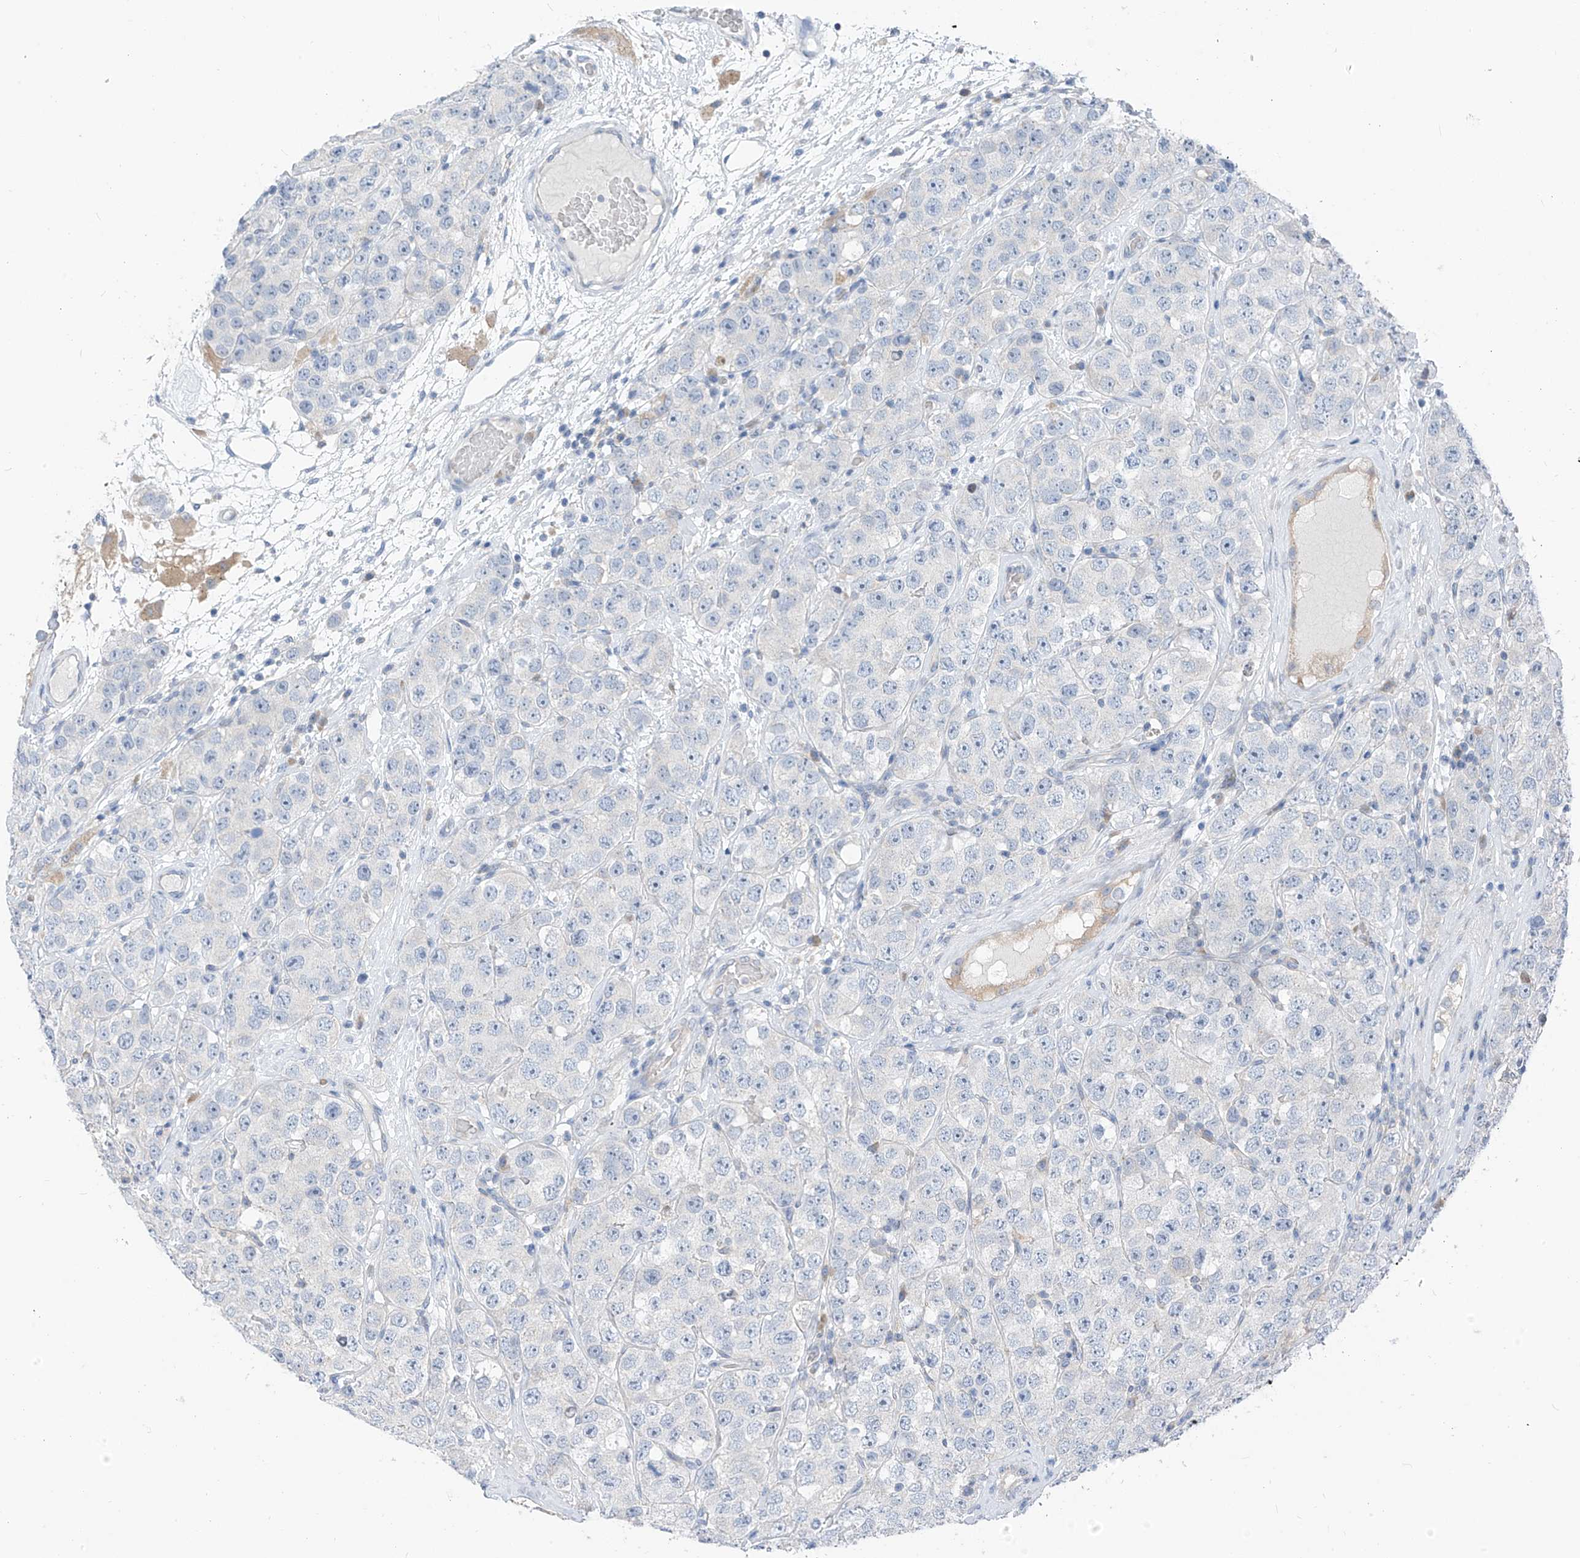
{"staining": {"intensity": "negative", "quantity": "none", "location": "none"}, "tissue": "testis cancer", "cell_type": "Tumor cells", "image_type": "cancer", "snomed": [{"axis": "morphology", "description": "Seminoma, NOS"}, {"axis": "topography", "description": "Testis"}], "caption": "Immunohistochemistry (IHC) histopathology image of human testis cancer (seminoma) stained for a protein (brown), which displays no positivity in tumor cells.", "gene": "LDAH", "patient": {"sex": "male", "age": 28}}